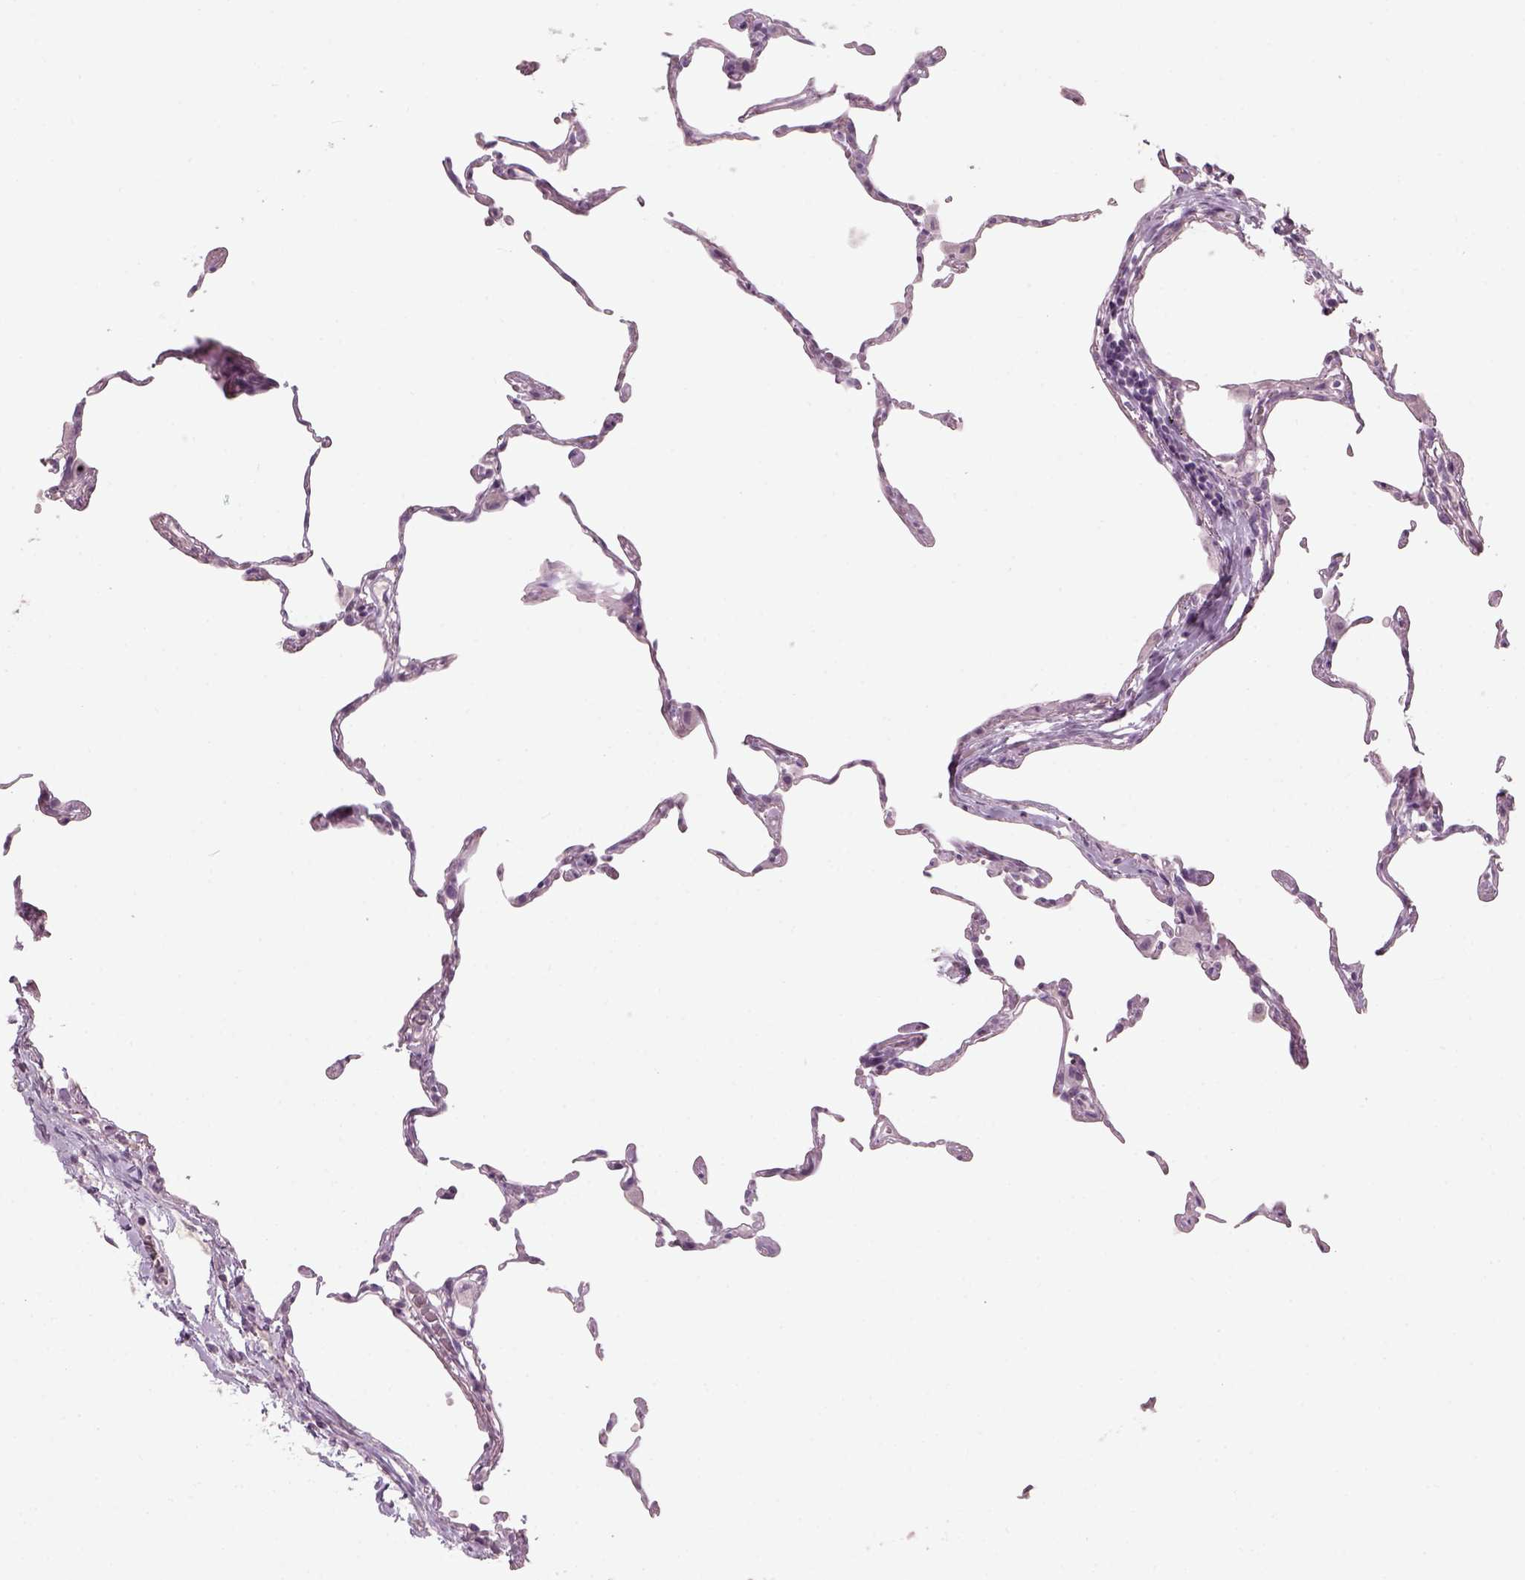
{"staining": {"intensity": "negative", "quantity": "none", "location": "none"}, "tissue": "lung", "cell_type": "Alveolar cells", "image_type": "normal", "snomed": [{"axis": "morphology", "description": "Normal tissue, NOS"}, {"axis": "topography", "description": "Lung"}], "caption": "This is an IHC histopathology image of benign lung. There is no staining in alveolar cells.", "gene": "SLC6A2", "patient": {"sex": "female", "age": 57}}